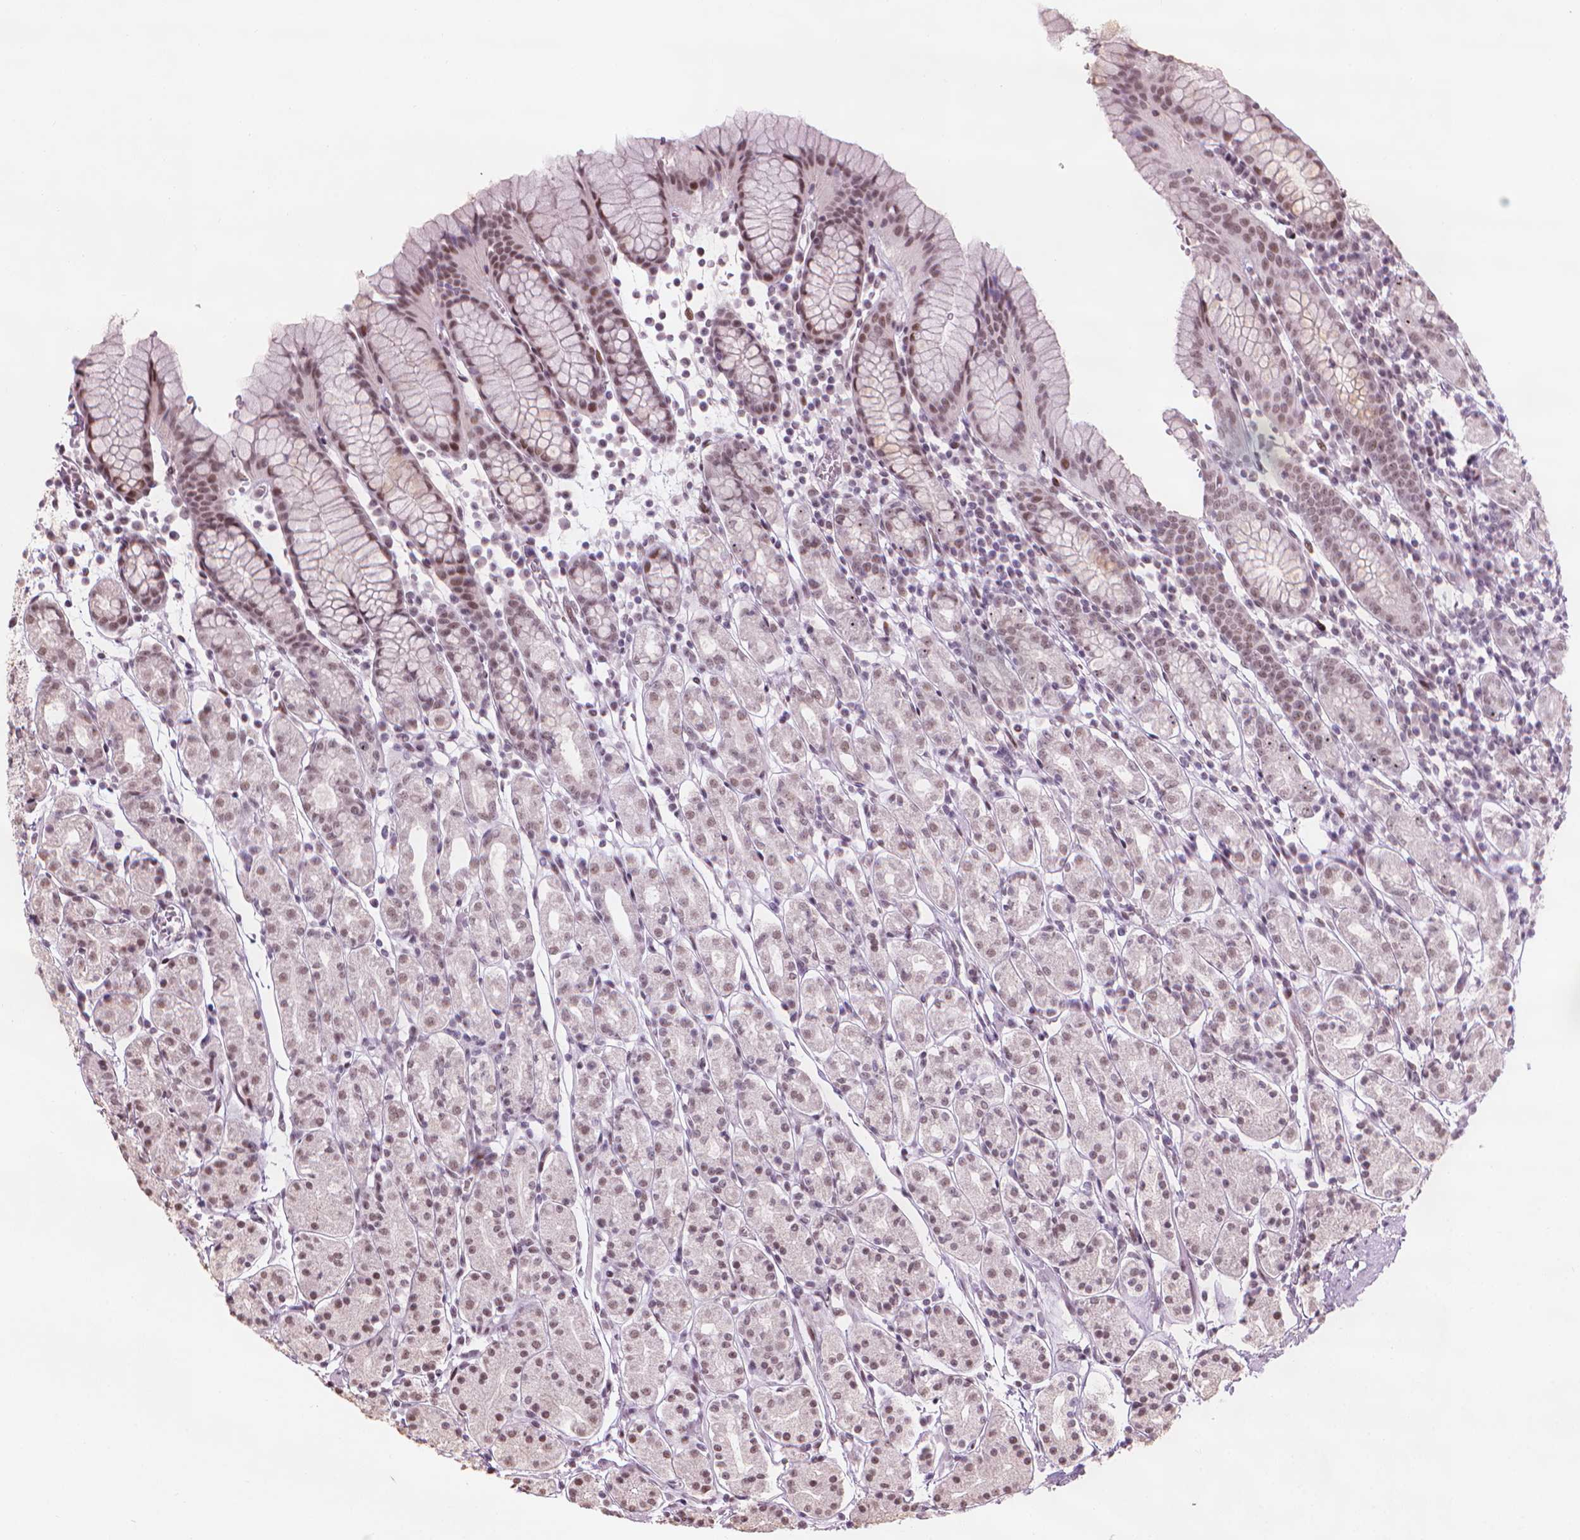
{"staining": {"intensity": "moderate", "quantity": "25%-75%", "location": "nuclear"}, "tissue": "stomach", "cell_type": "Glandular cells", "image_type": "normal", "snomed": [{"axis": "morphology", "description": "Normal tissue, NOS"}, {"axis": "topography", "description": "Stomach, upper"}, {"axis": "topography", "description": "Stomach"}], "caption": "Approximately 25%-75% of glandular cells in benign stomach show moderate nuclear protein expression as visualized by brown immunohistochemical staining.", "gene": "HES7", "patient": {"sex": "male", "age": 62}}